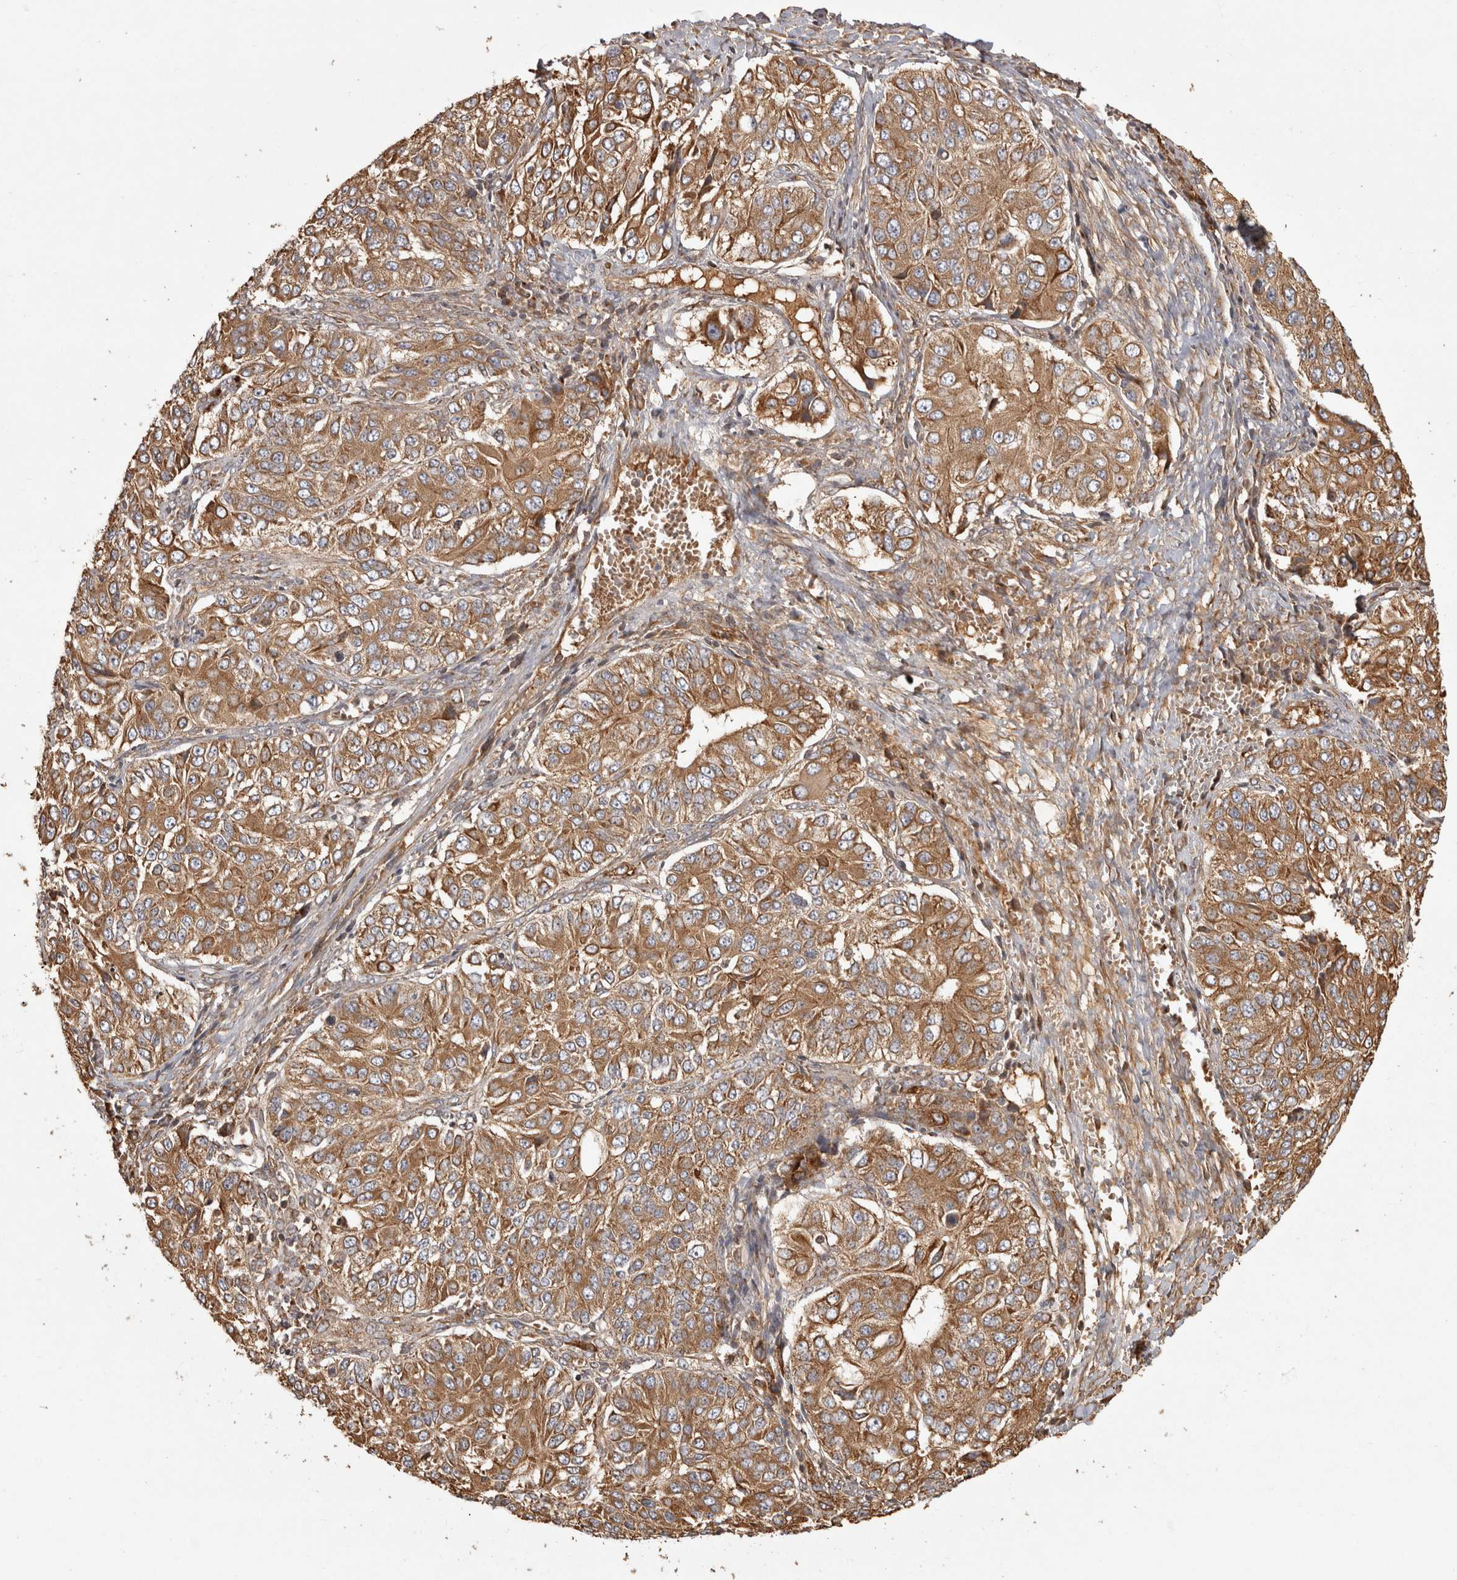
{"staining": {"intensity": "moderate", "quantity": ">75%", "location": "cytoplasmic/membranous"}, "tissue": "ovarian cancer", "cell_type": "Tumor cells", "image_type": "cancer", "snomed": [{"axis": "morphology", "description": "Carcinoma, endometroid"}, {"axis": "topography", "description": "Ovary"}], "caption": "Brown immunohistochemical staining in human ovarian cancer exhibits moderate cytoplasmic/membranous staining in about >75% of tumor cells.", "gene": "CAMSAP2", "patient": {"sex": "female", "age": 51}}